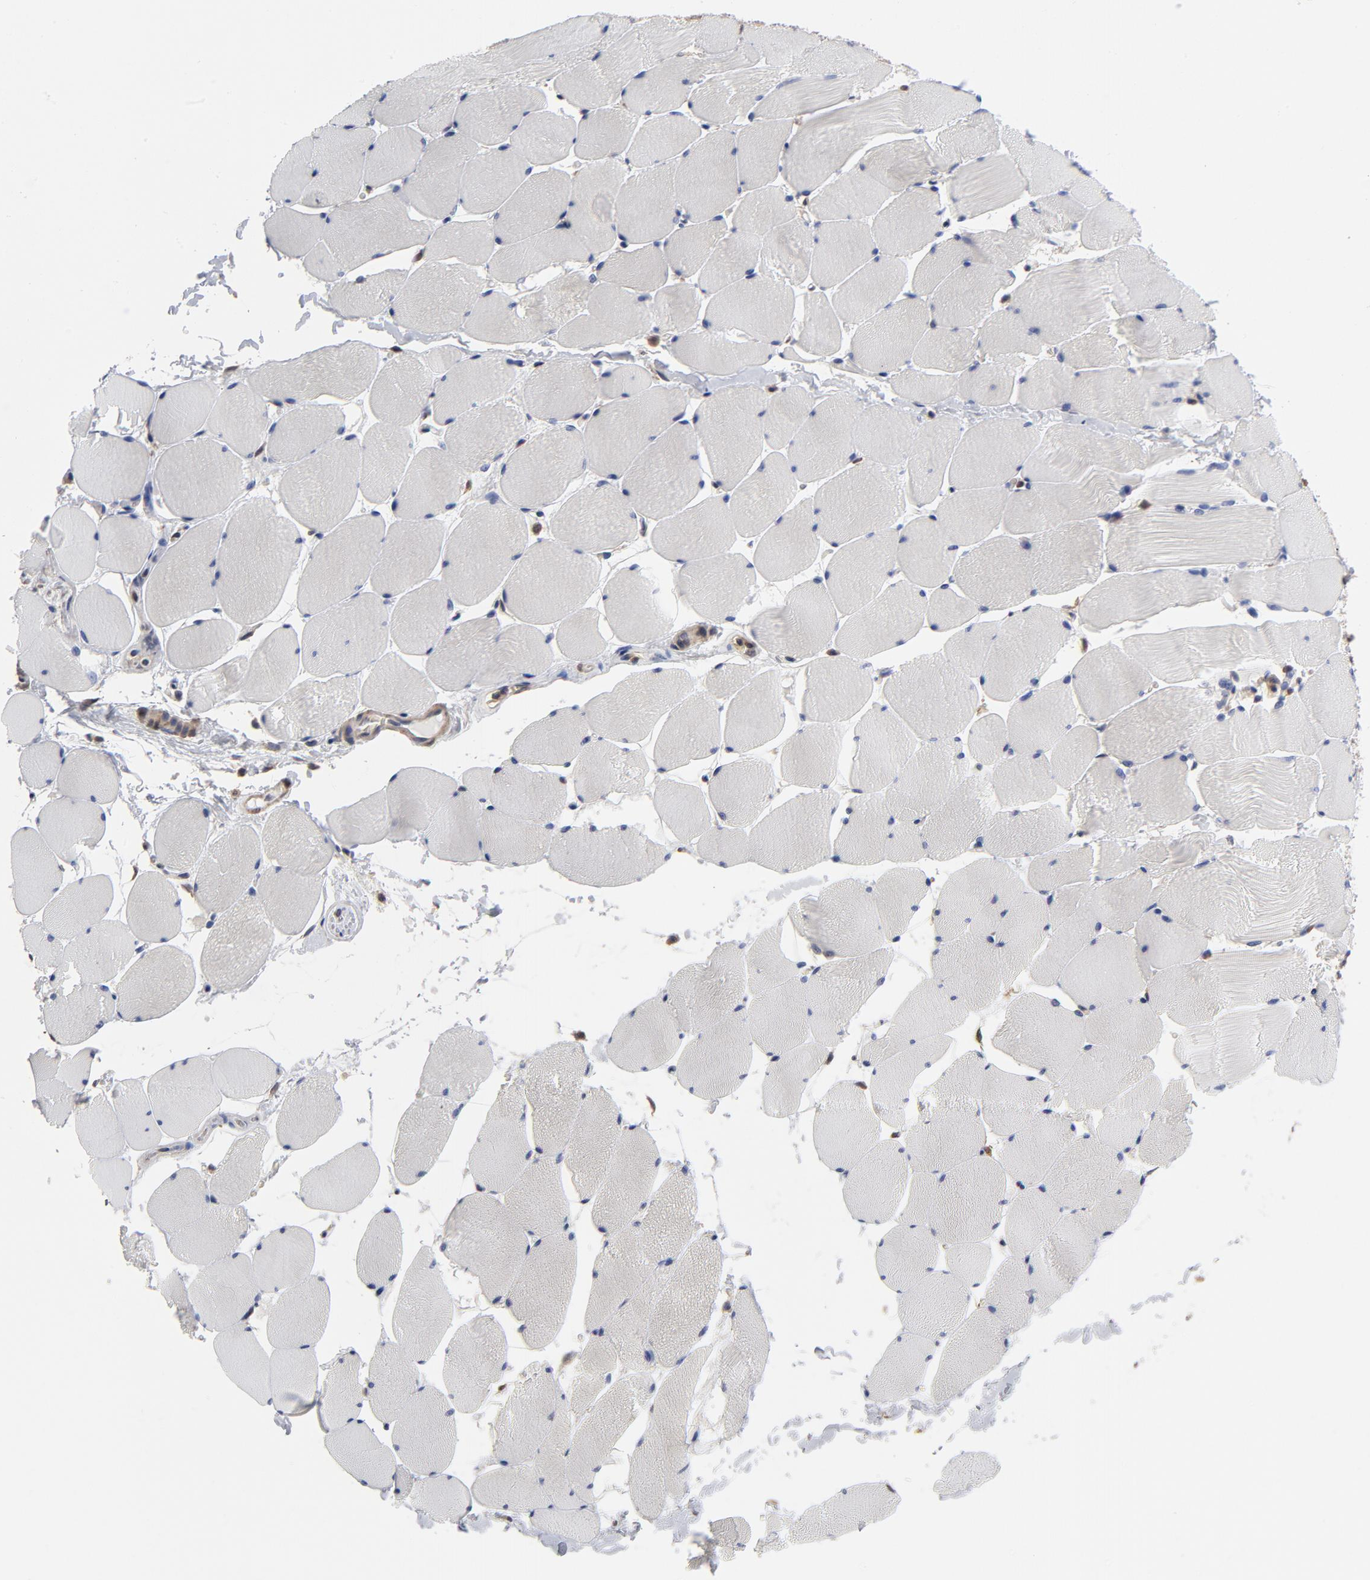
{"staining": {"intensity": "negative", "quantity": "none", "location": "none"}, "tissue": "skeletal muscle", "cell_type": "Myocytes", "image_type": "normal", "snomed": [{"axis": "morphology", "description": "Normal tissue, NOS"}, {"axis": "topography", "description": "Skeletal muscle"}], "caption": "High magnification brightfield microscopy of normal skeletal muscle stained with DAB (3,3'-diaminobenzidine) (brown) and counterstained with hematoxylin (blue): myocytes show no significant expression. Nuclei are stained in blue.", "gene": "ASMTL", "patient": {"sex": "male", "age": 62}}